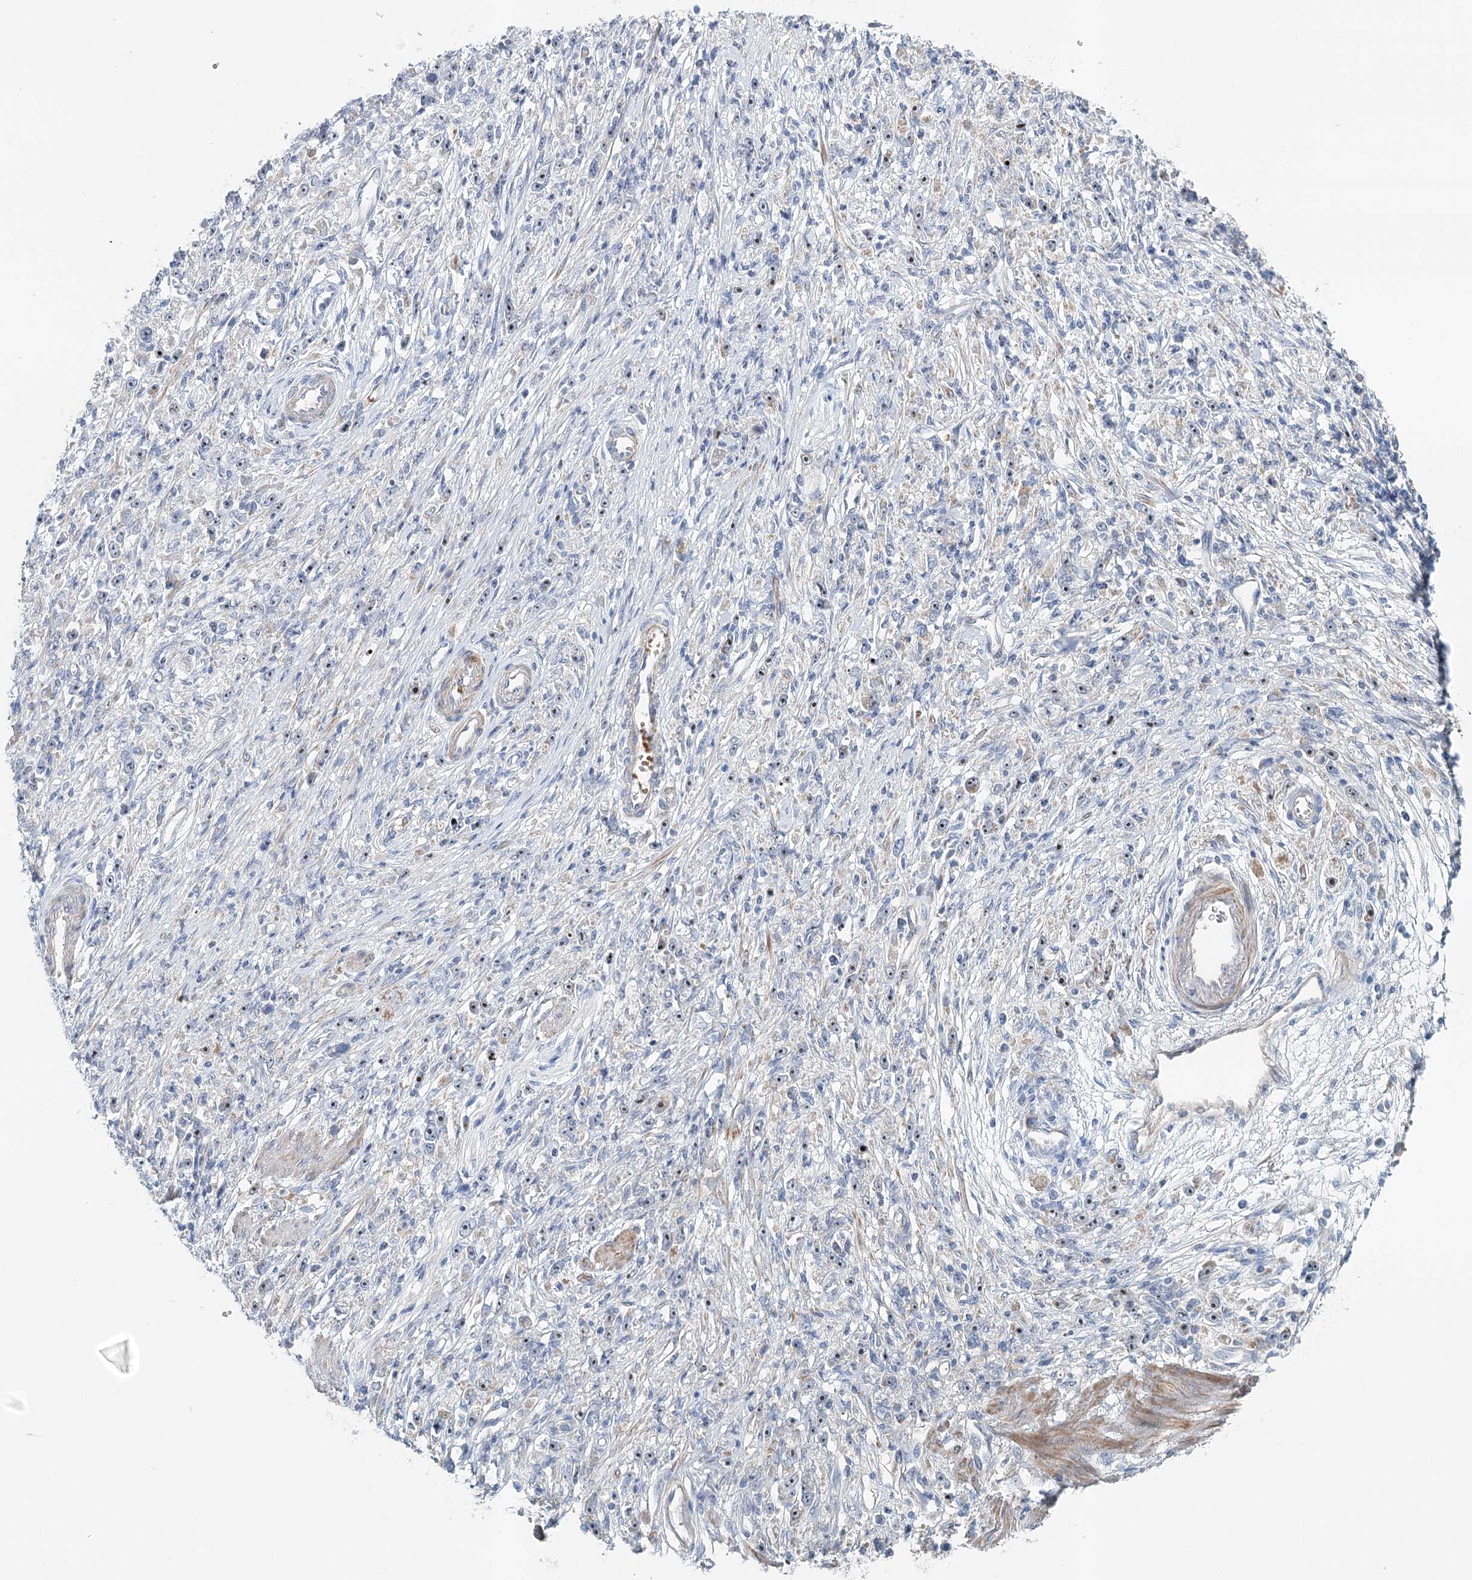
{"staining": {"intensity": "negative", "quantity": "none", "location": "none"}, "tissue": "stomach cancer", "cell_type": "Tumor cells", "image_type": "cancer", "snomed": [{"axis": "morphology", "description": "Adenocarcinoma, NOS"}, {"axis": "topography", "description": "Stomach"}], "caption": "High power microscopy image of an immunohistochemistry photomicrograph of adenocarcinoma (stomach), revealing no significant expression in tumor cells.", "gene": "RBM43", "patient": {"sex": "female", "age": 59}}